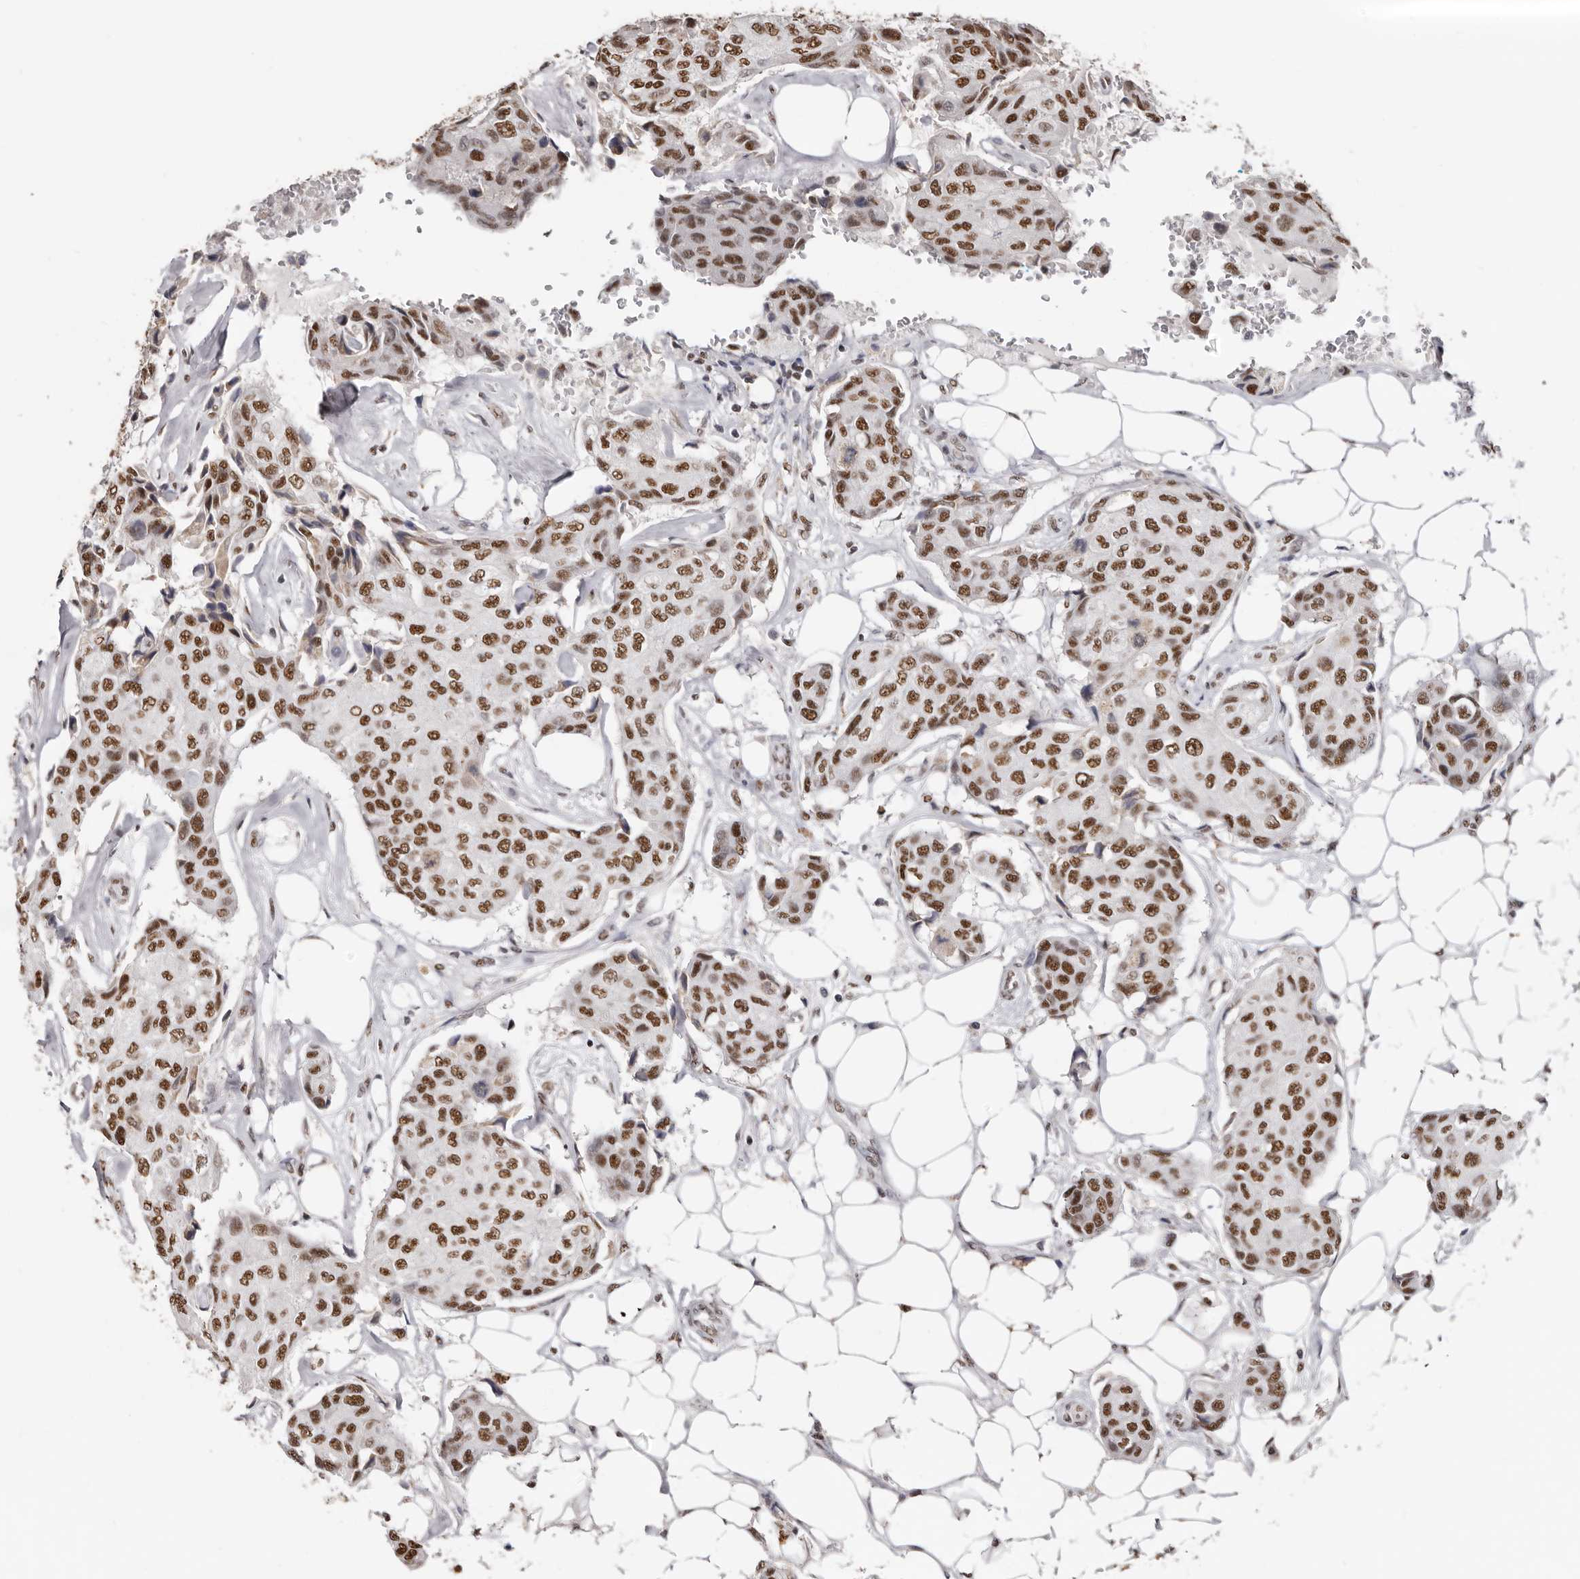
{"staining": {"intensity": "moderate", "quantity": ">75%", "location": "nuclear"}, "tissue": "breast cancer", "cell_type": "Tumor cells", "image_type": "cancer", "snomed": [{"axis": "morphology", "description": "Duct carcinoma"}, {"axis": "topography", "description": "Breast"}], "caption": "This histopathology image displays IHC staining of breast cancer, with medium moderate nuclear staining in approximately >75% of tumor cells.", "gene": "SCAF4", "patient": {"sex": "female", "age": 80}}